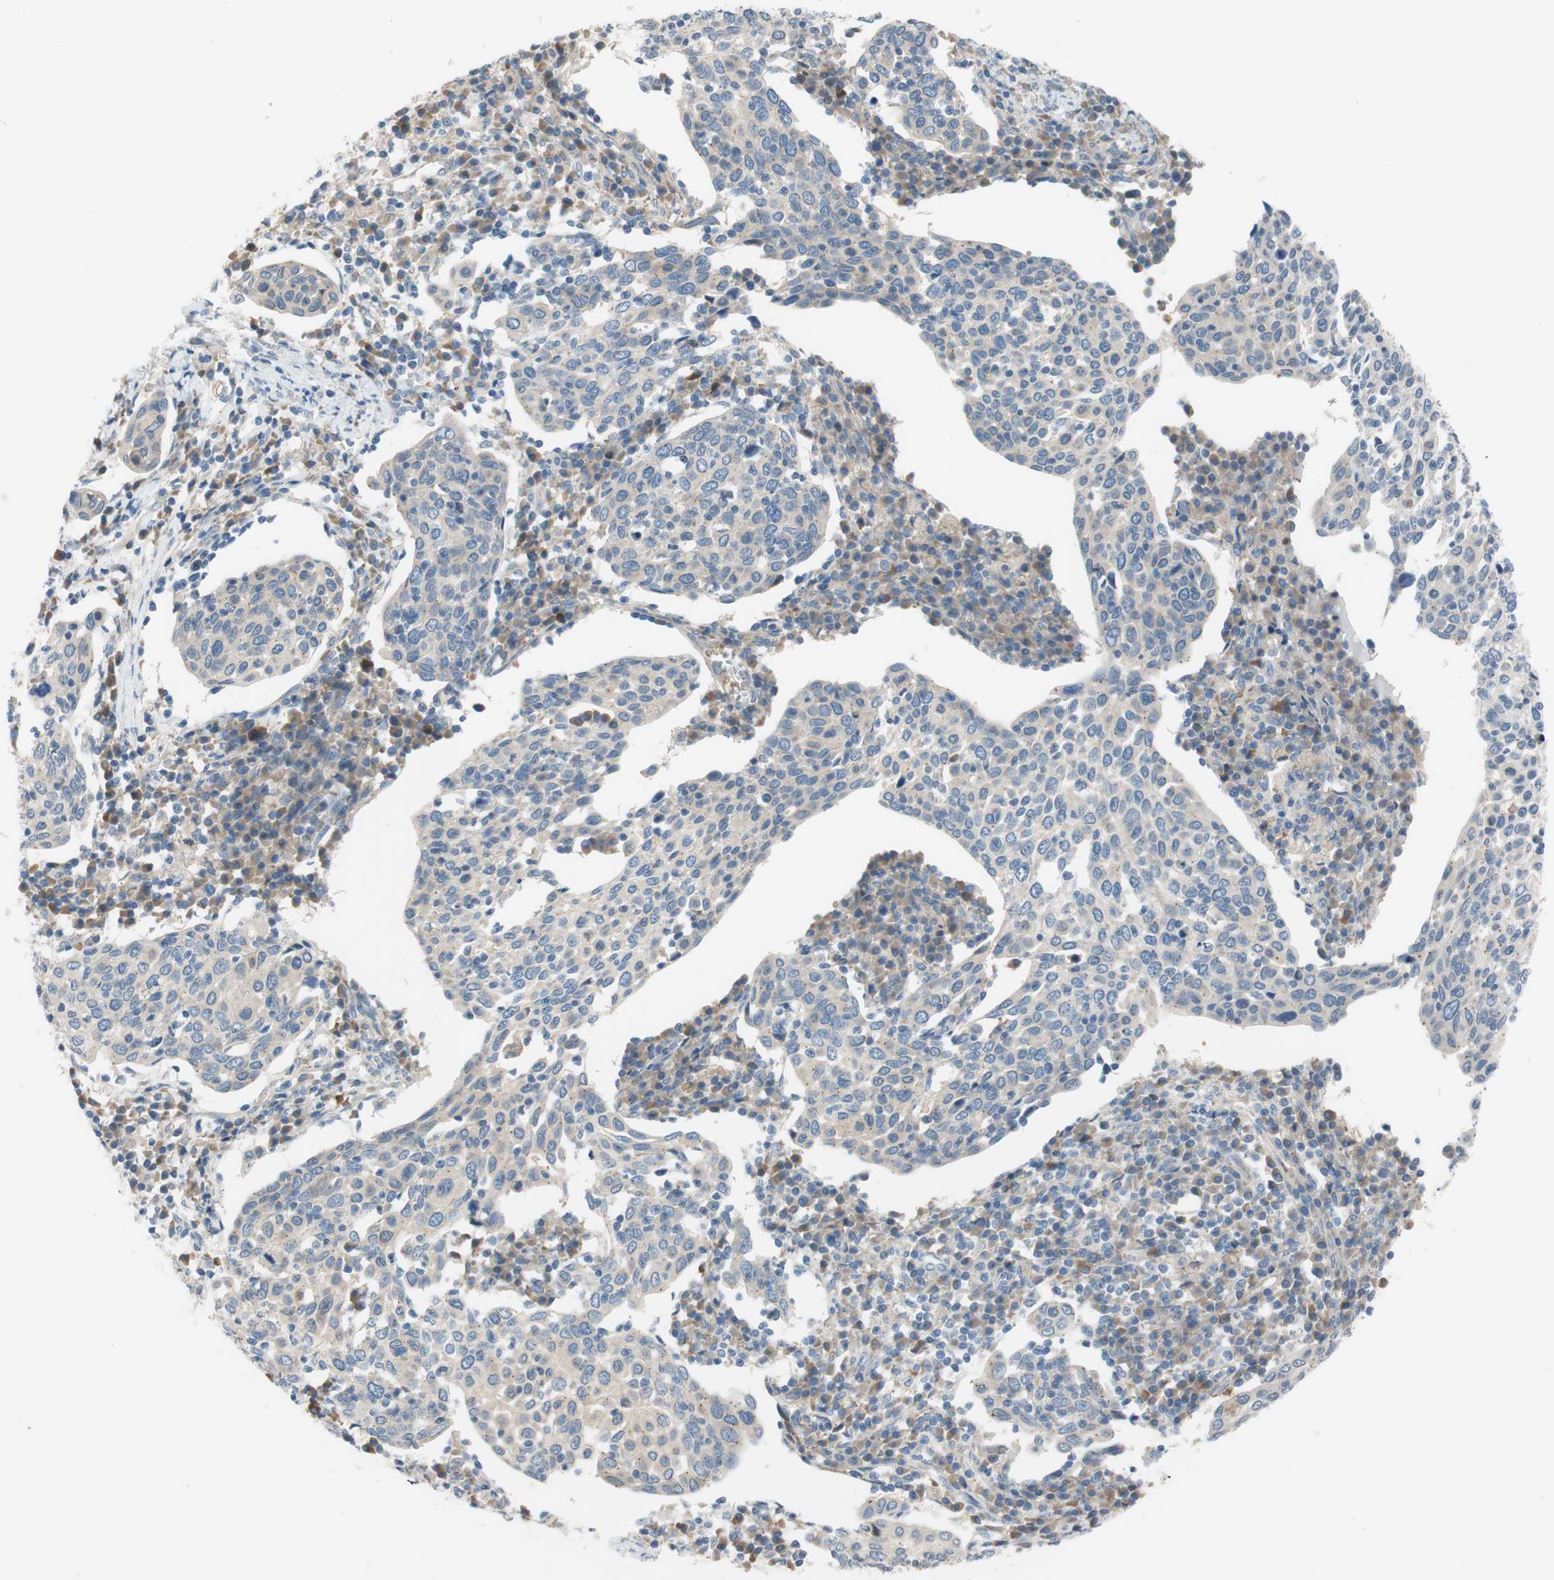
{"staining": {"intensity": "weak", "quantity": ">75%", "location": "cytoplasmic/membranous"}, "tissue": "cervical cancer", "cell_type": "Tumor cells", "image_type": "cancer", "snomed": [{"axis": "morphology", "description": "Squamous cell carcinoma, NOS"}, {"axis": "topography", "description": "Cervix"}], "caption": "Protein staining of cervical cancer (squamous cell carcinoma) tissue exhibits weak cytoplasmic/membranous staining in about >75% of tumor cells.", "gene": "ADD2", "patient": {"sex": "female", "age": 40}}